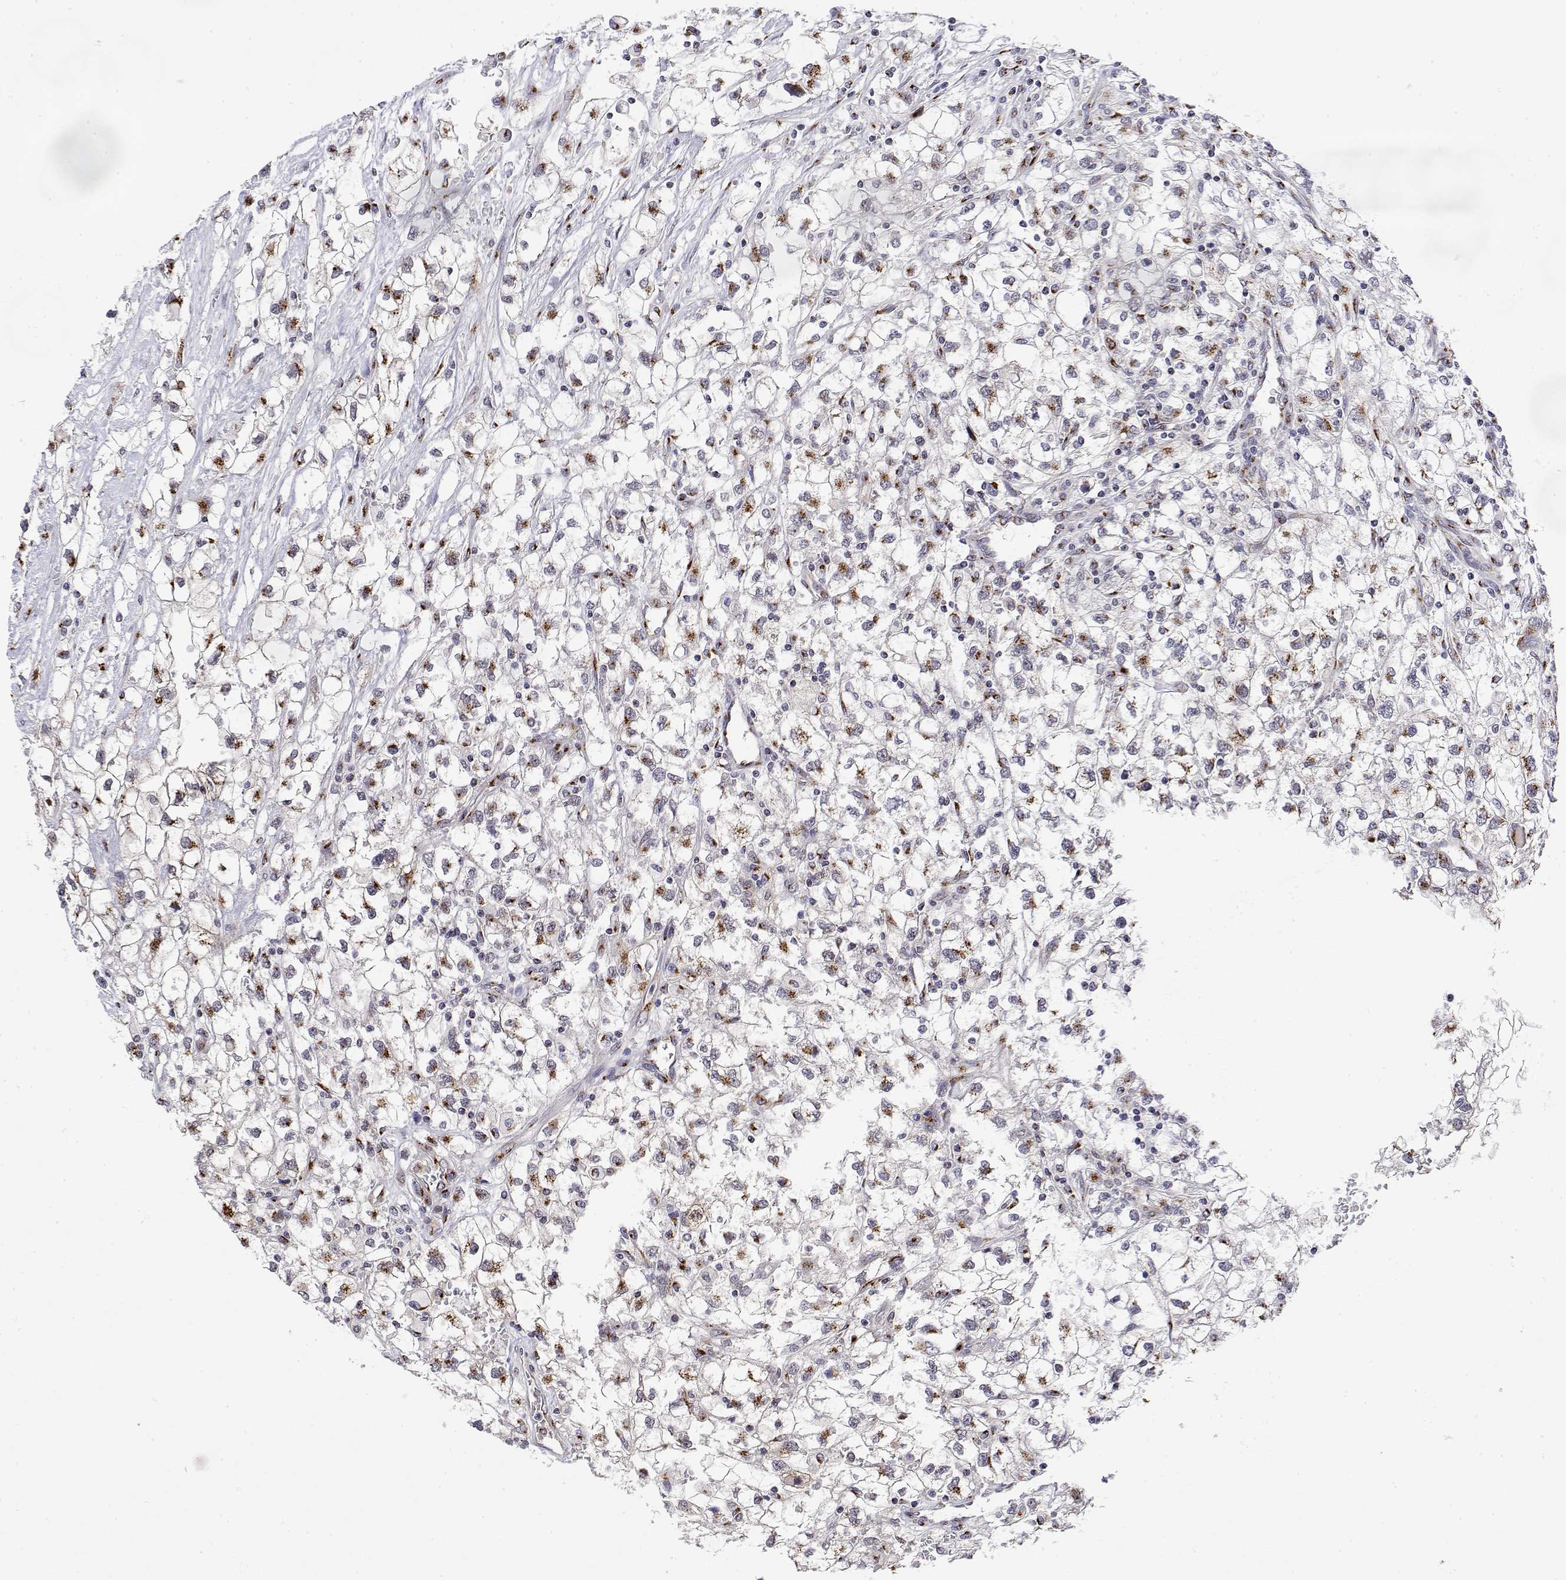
{"staining": {"intensity": "moderate", "quantity": "25%-75%", "location": "cytoplasmic/membranous"}, "tissue": "renal cancer", "cell_type": "Tumor cells", "image_type": "cancer", "snomed": [{"axis": "morphology", "description": "Adenocarcinoma, NOS"}, {"axis": "topography", "description": "Kidney"}], "caption": "Brown immunohistochemical staining in renal cancer (adenocarcinoma) shows moderate cytoplasmic/membranous expression in approximately 25%-75% of tumor cells.", "gene": "YIPF3", "patient": {"sex": "male", "age": 59}}